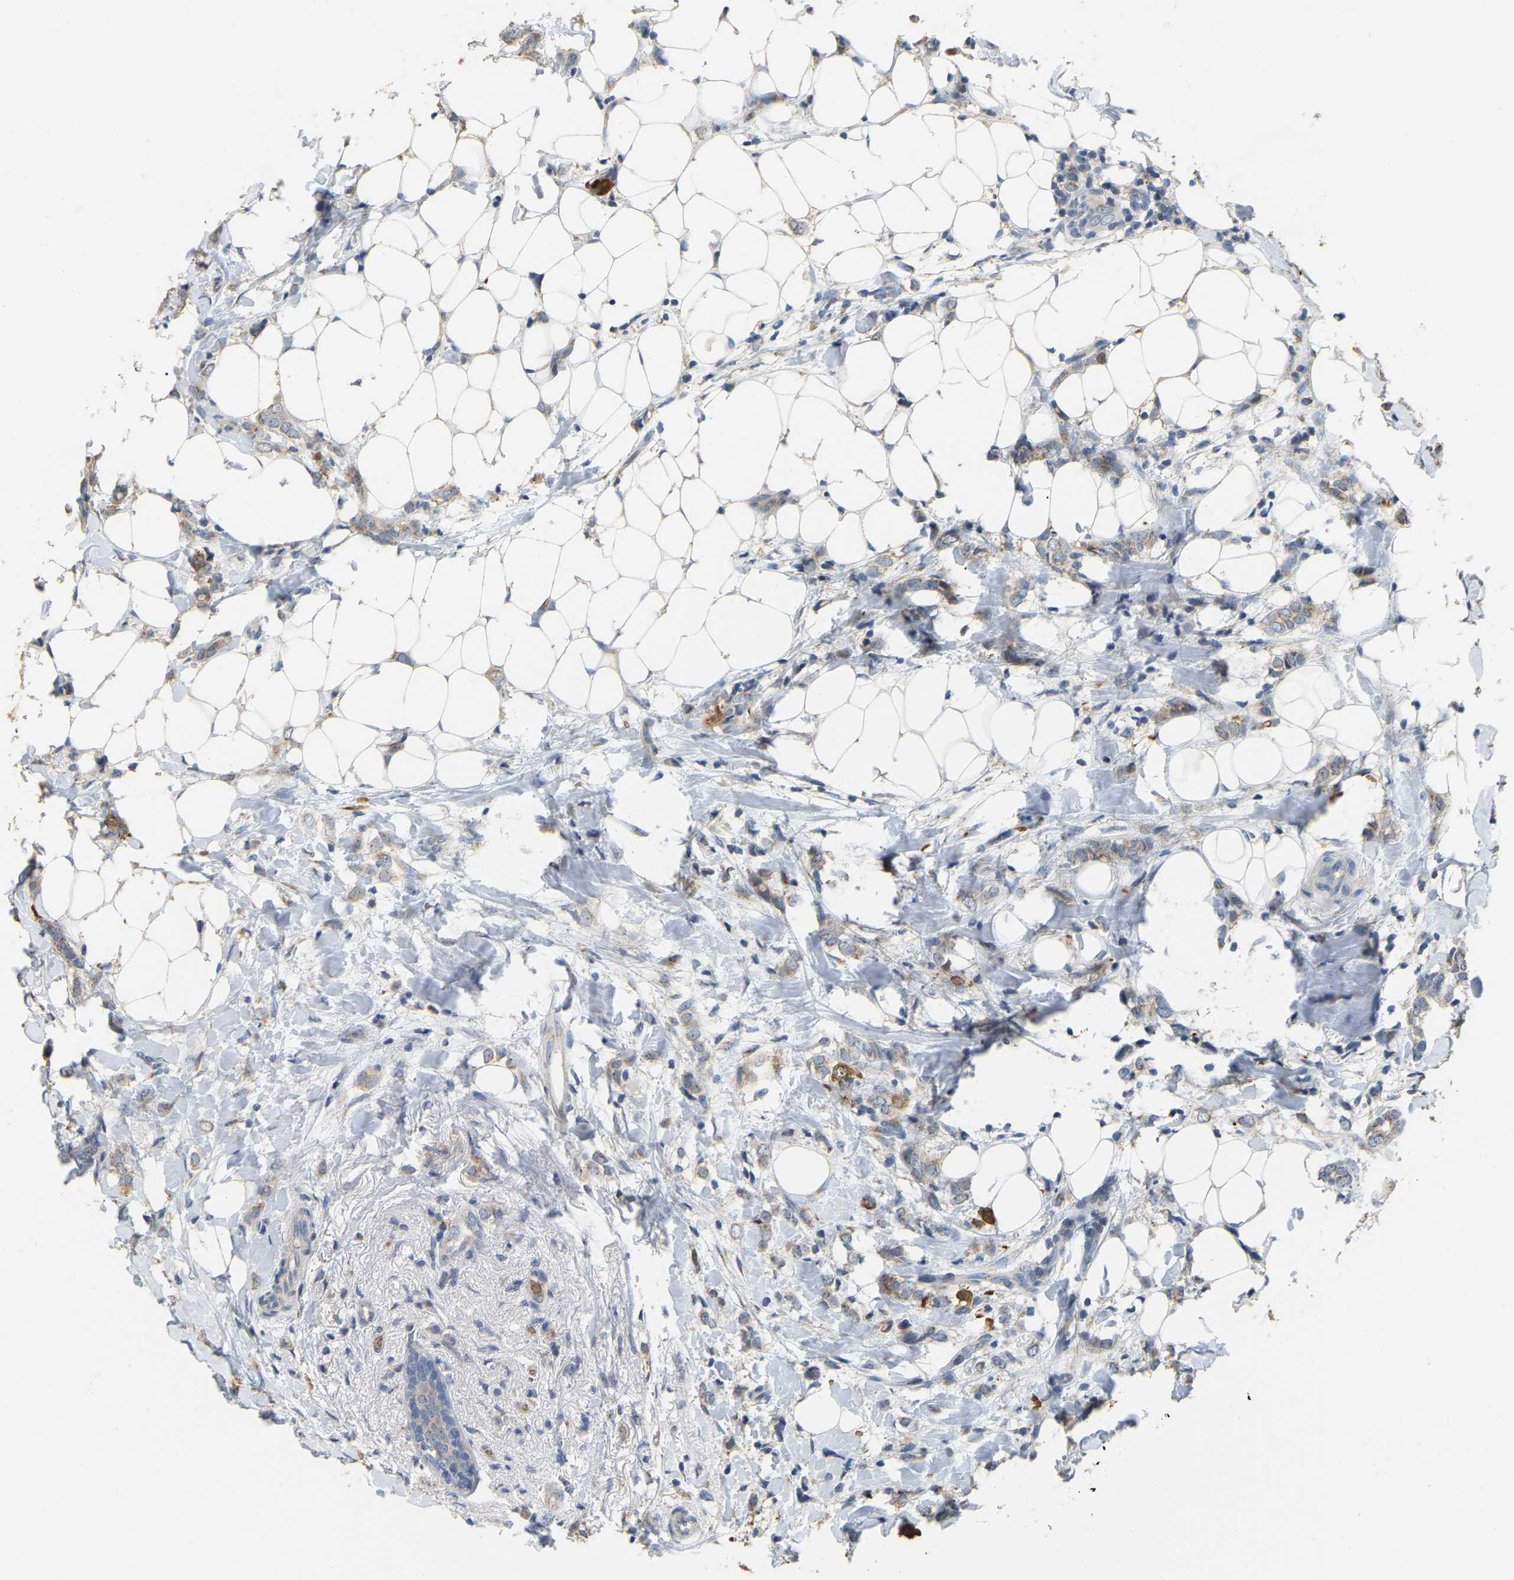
{"staining": {"intensity": "moderate", "quantity": ">75%", "location": "cytoplasmic/membranous"}, "tissue": "breast cancer", "cell_type": "Tumor cells", "image_type": "cancer", "snomed": [{"axis": "morphology", "description": "Normal tissue, NOS"}, {"axis": "morphology", "description": "Lobular carcinoma"}, {"axis": "topography", "description": "Breast"}], "caption": "A micrograph of breast lobular carcinoma stained for a protein exhibits moderate cytoplasmic/membranous brown staining in tumor cells. (brown staining indicates protein expression, while blue staining denotes nuclei).", "gene": "CFAP298", "patient": {"sex": "female", "age": 47}}